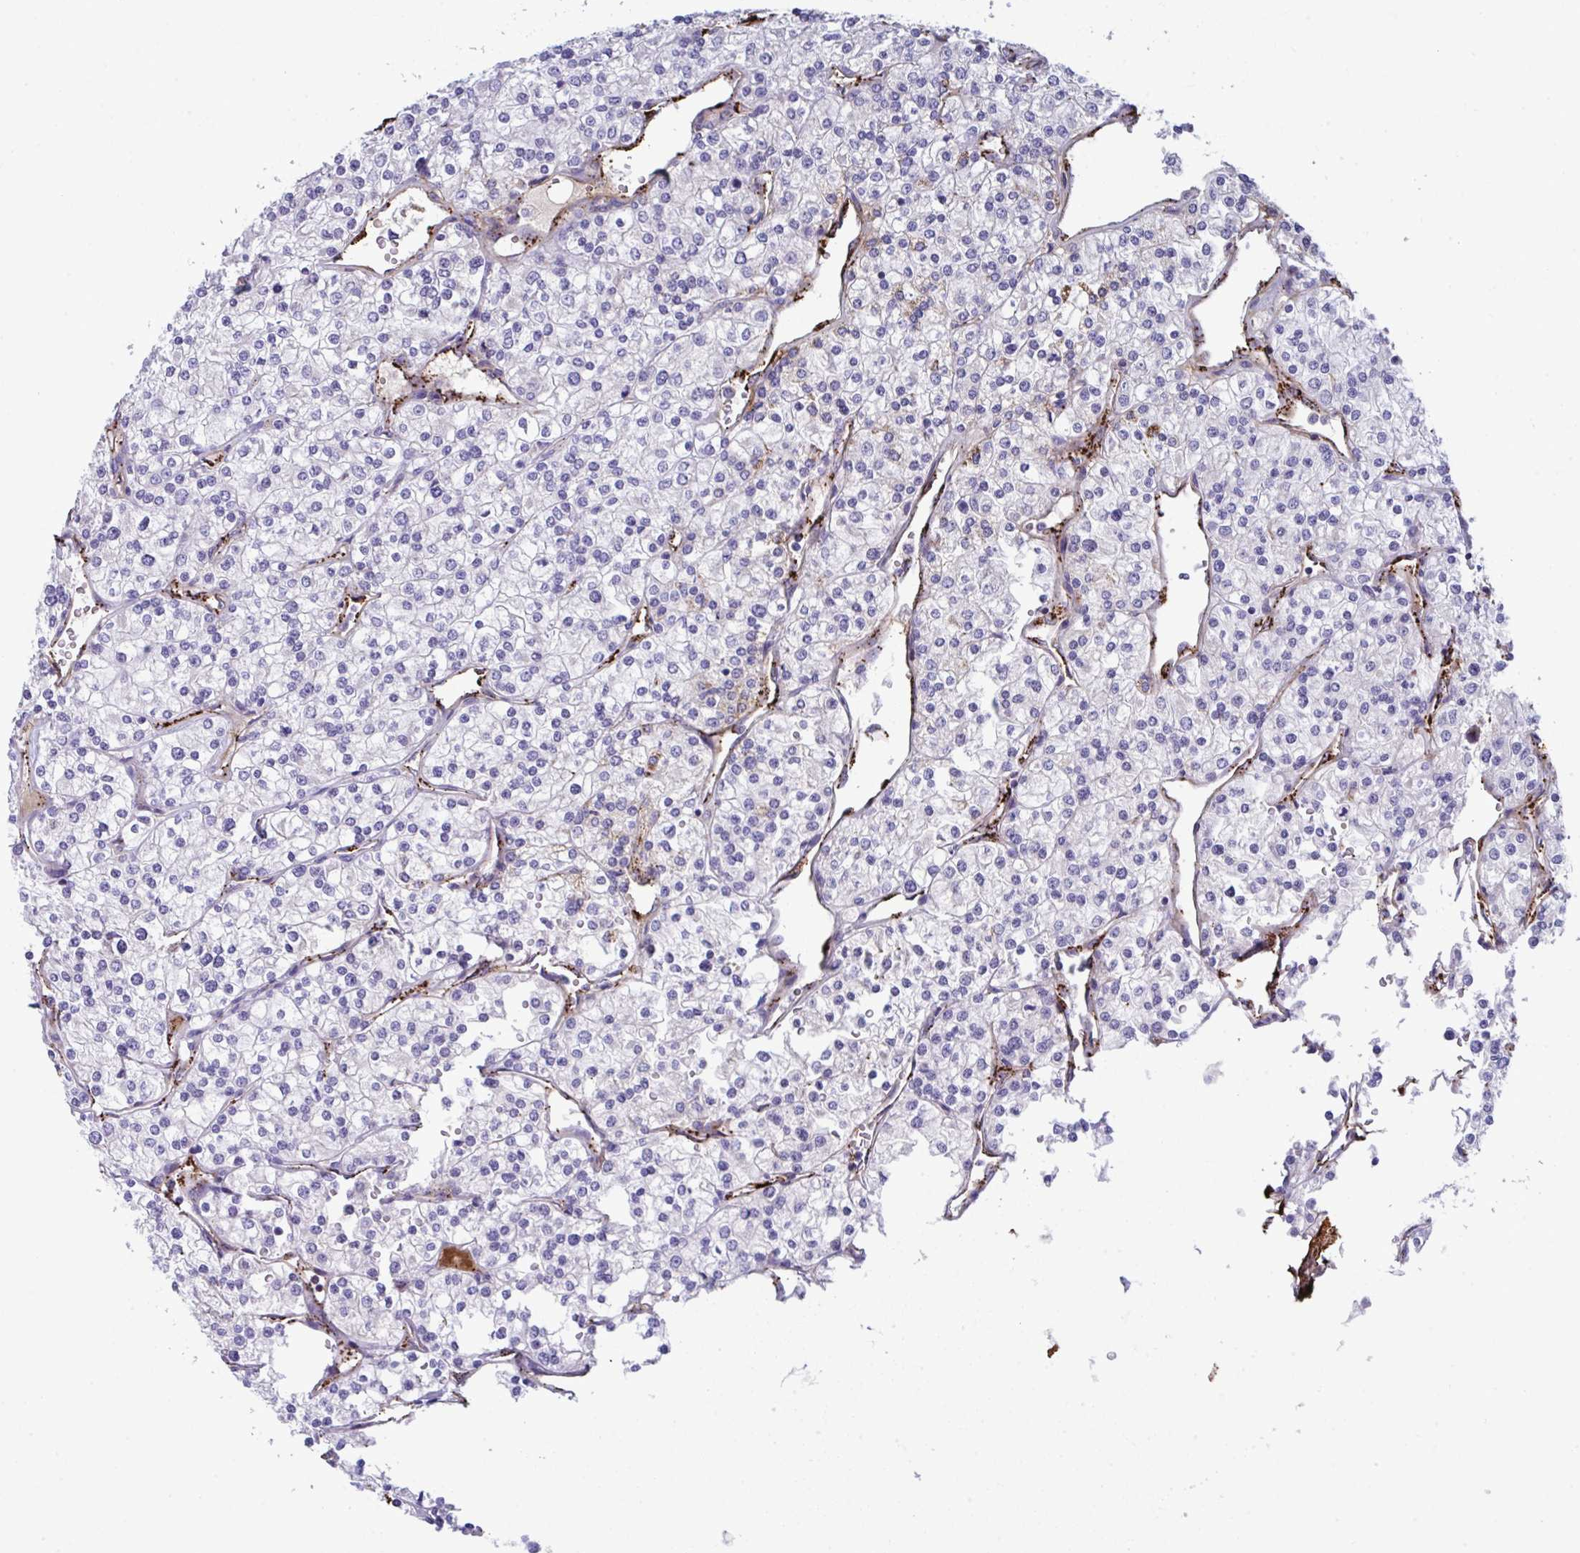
{"staining": {"intensity": "negative", "quantity": "none", "location": "none"}, "tissue": "renal cancer", "cell_type": "Tumor cells", "image_type": "cancer", "snomed": [{"axis": "morphology", "description": "Adenocarcinoma, NOS"}, {"axis": "topography", "description": "Kidney"}], "caption": "Immunohistochemistry photomicrograph of neoplastic tissue: human renal adenocarcinoma stained with DAB reveals no significant protein expression in tumor cells.", "gene": "TOR1AIP2", "patient": {"sex": "male", "age": 80}}